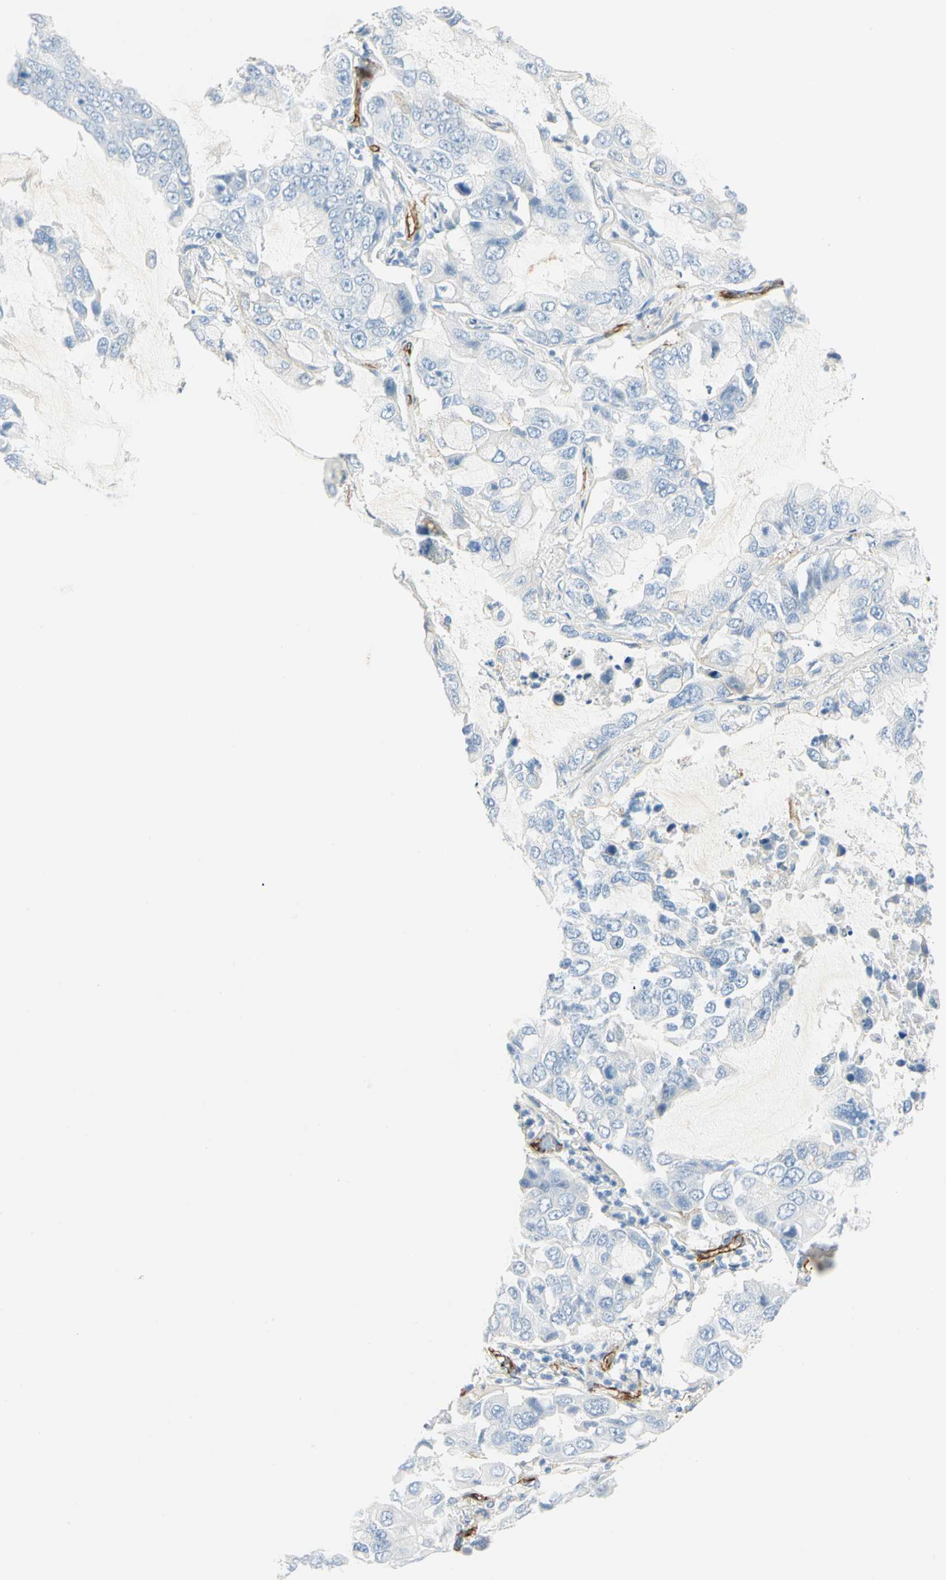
{"staining": {"intensity": "weak", "quantity": "<25%", "location": "cytoplasmic/membranous"}, "tissue": "lung cancer", "cell_type": "Tumor cells", "image_type": "cancer", "snomed": [{"axis": "morphology", "description": "Adenocarcinoma, NOS"}, {"axis": "topography", "description": "Lung"}], "caption": "IHC of adenocarcinoma (lung) displays no staining in tumor cells. (DAB (3,3'-diaminobenzidine) IHC, high magnification).", "gene": "VPS9D1", "patient": {"sex": "male", "age": 64}}